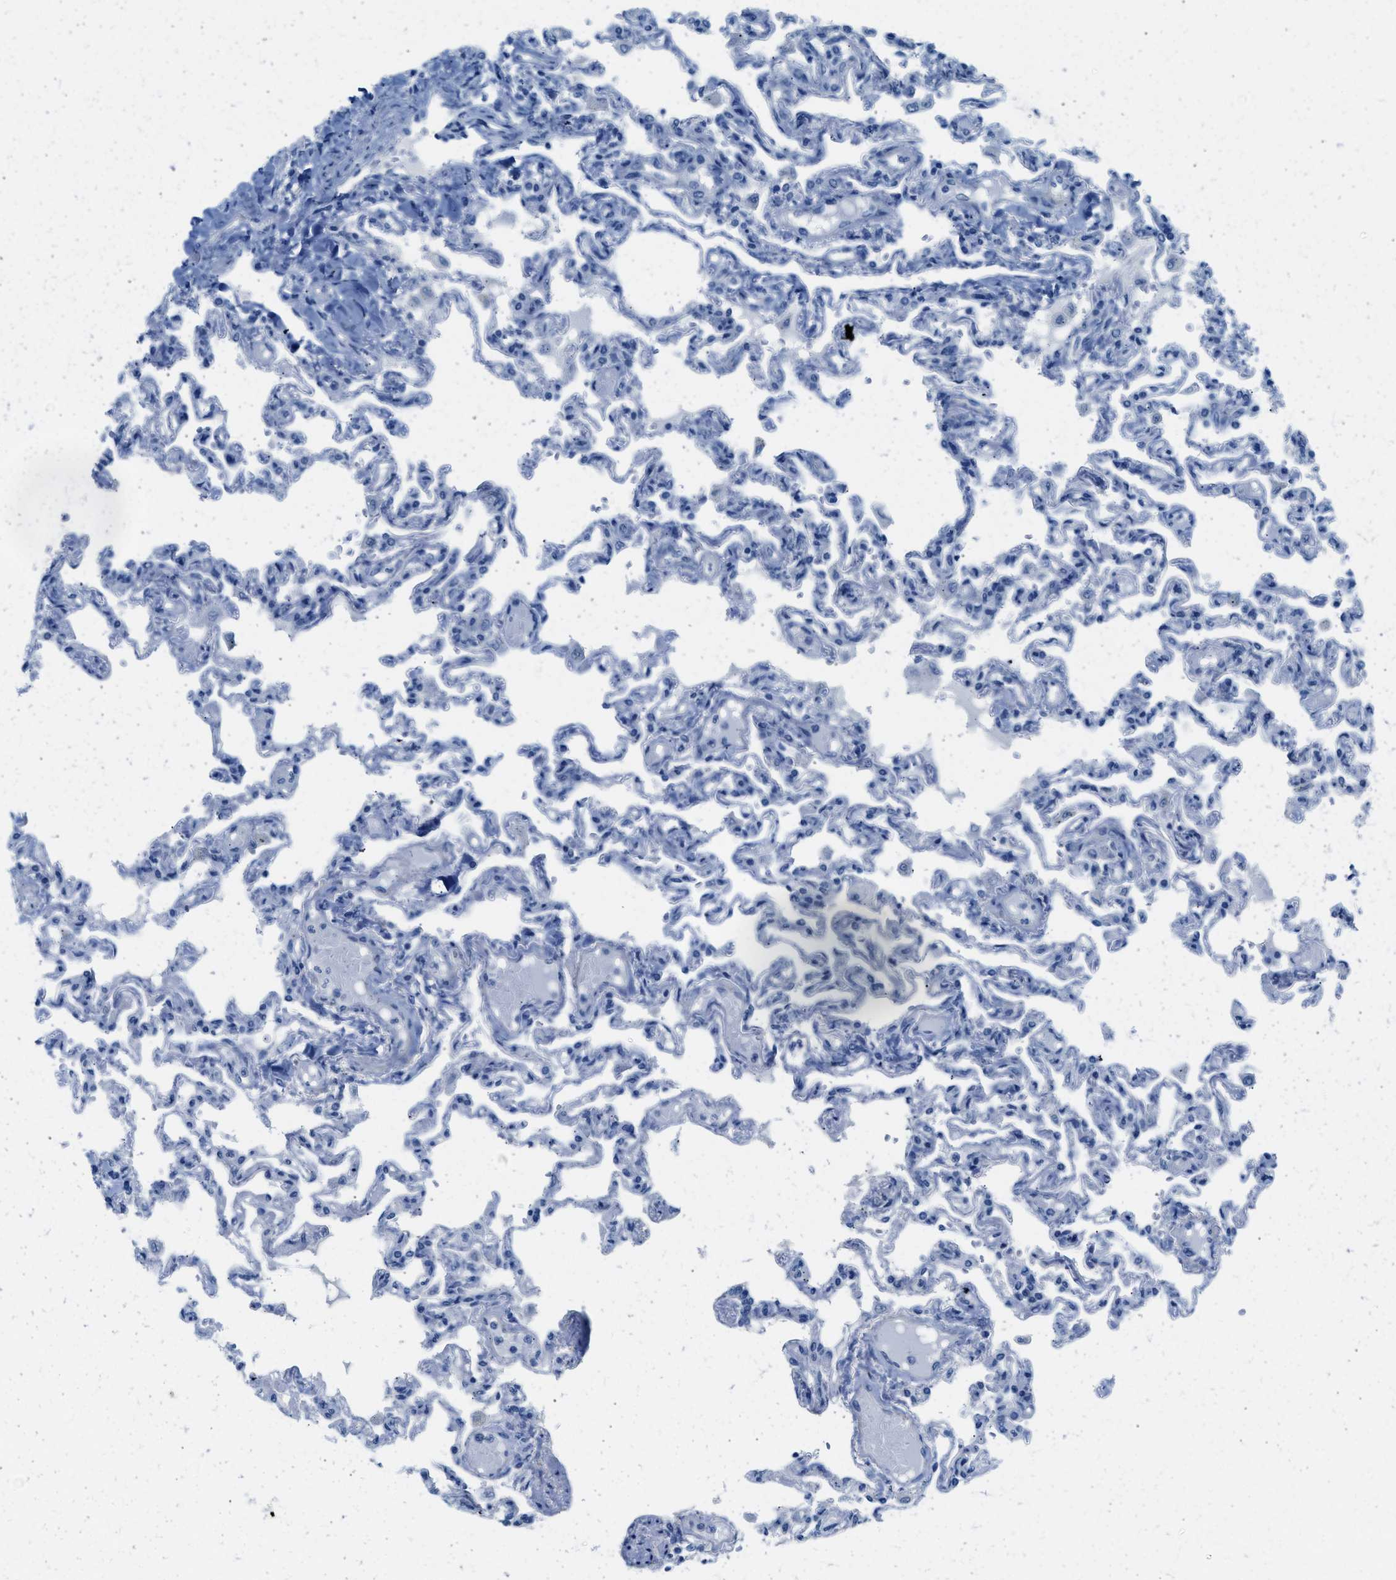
{"staining": {"intensity": "negative", "quantity": "none", "location": "none"}, "tissue": "lung", "cell_type": "Alveolar cells", "image_type": "normal", "snomed": [{"axis": "morphology", "description": "Normal tissue, NOS"}, {"axis": "topography", "description": "Lung"}], "caption": "High magnification brightfield microscopy of benign lung stained with DAB (3,3'-diaminobenzidine) (brown) and counterstained with hematoxylin (blue): alveolar cells show no significant staining.", "gene": "SPAM1", "patient": {"sex": "male", "age": 21}}